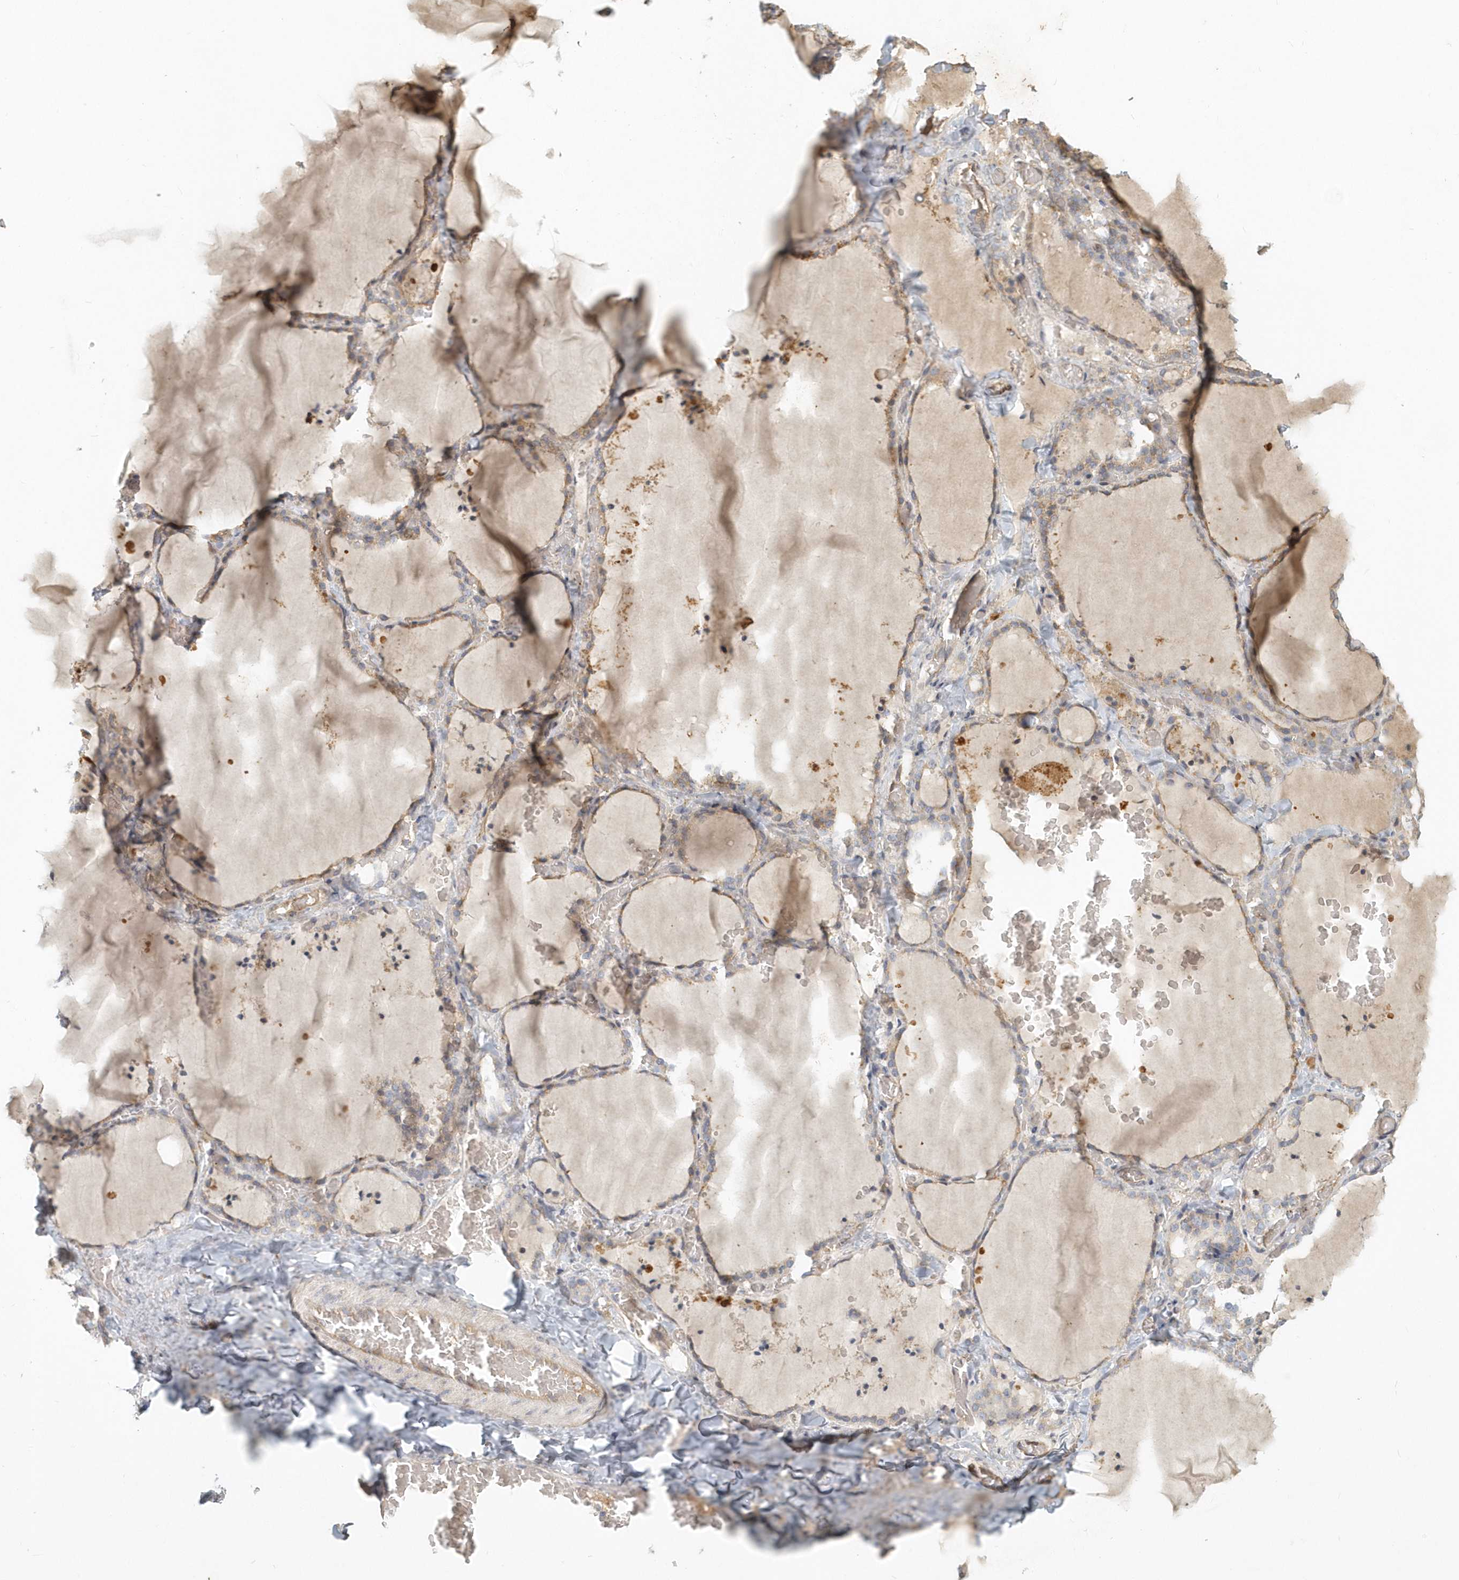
{"staining": {"intensity": "moderate", "quantity": "25%-75%", "location": "cytoplasmic/membranous"}, "tissue": "thyroid gland", "cell_type": "Glandular cells", "image_type": "normal", "snomed": [{"axis": "morphology", "description": "Normal tissue, NOS"}, {"axis": "topography", "description": "Thyroid gland"}], "caption": "IHC histopathology image of normal thyroid gland: human thyroid gland stained using immunohistochemistry (IHC) exhibits medium levels of moderate protein expression localized specifically in the cytoplasmic/membranous of glandular cells, appearing as a cytoplasmic/membranous brown color.", "gene": "NAPB", "patient": {"sex": "female", "age": 22}}